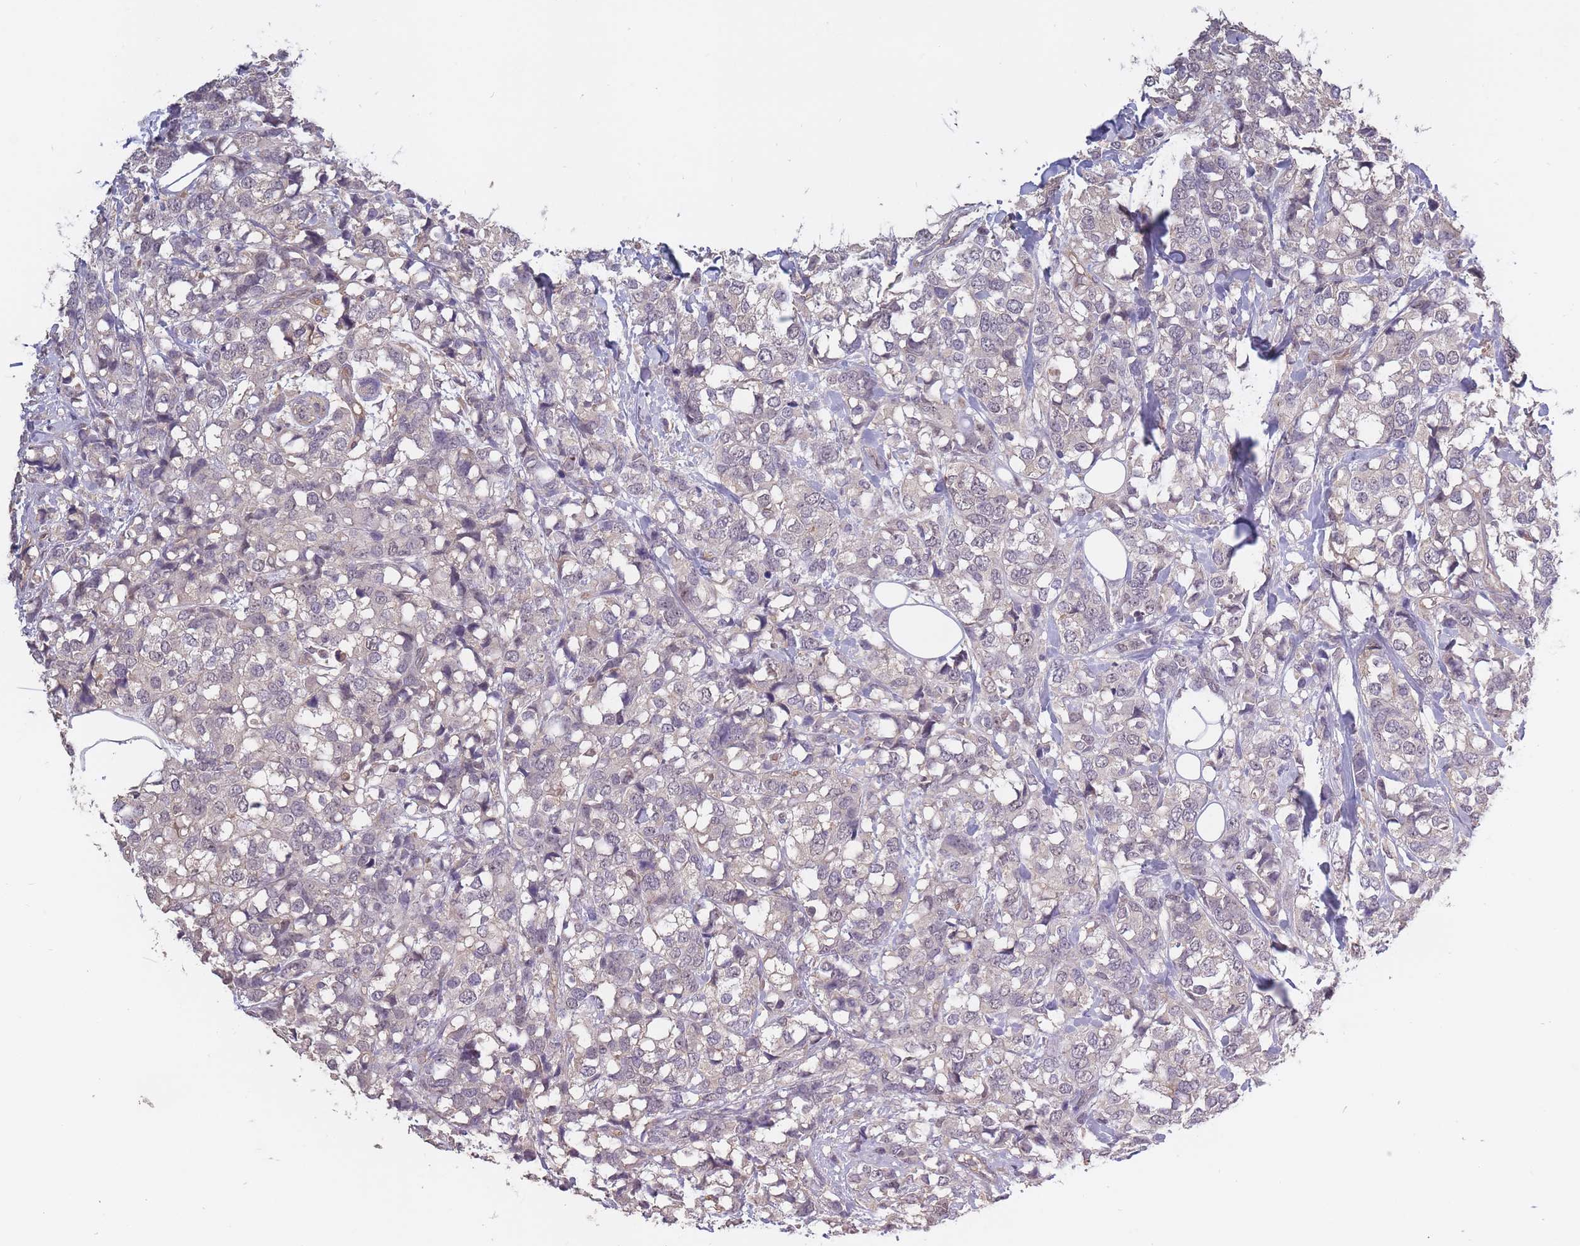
{"staining": {"intensity": "negative", "quantity": "none", "location": "none"}, "tissue": "breast cancer", "cell_type": "Tumor cells", "image_type": "cancer", "snomed": [{"axis": "morphology", "description": "Lobular carcinoma"}, {"axis": "topography", "description": "Breast"}], "caption": "Immunohistochemistry image of neoplastic tissue: lobular carcinoma (breast) stained with DAB displays no significant protein positivity in tumor cells.", "gene": "KIAA1755", "patient": {"sex": "female", "age": 59}}